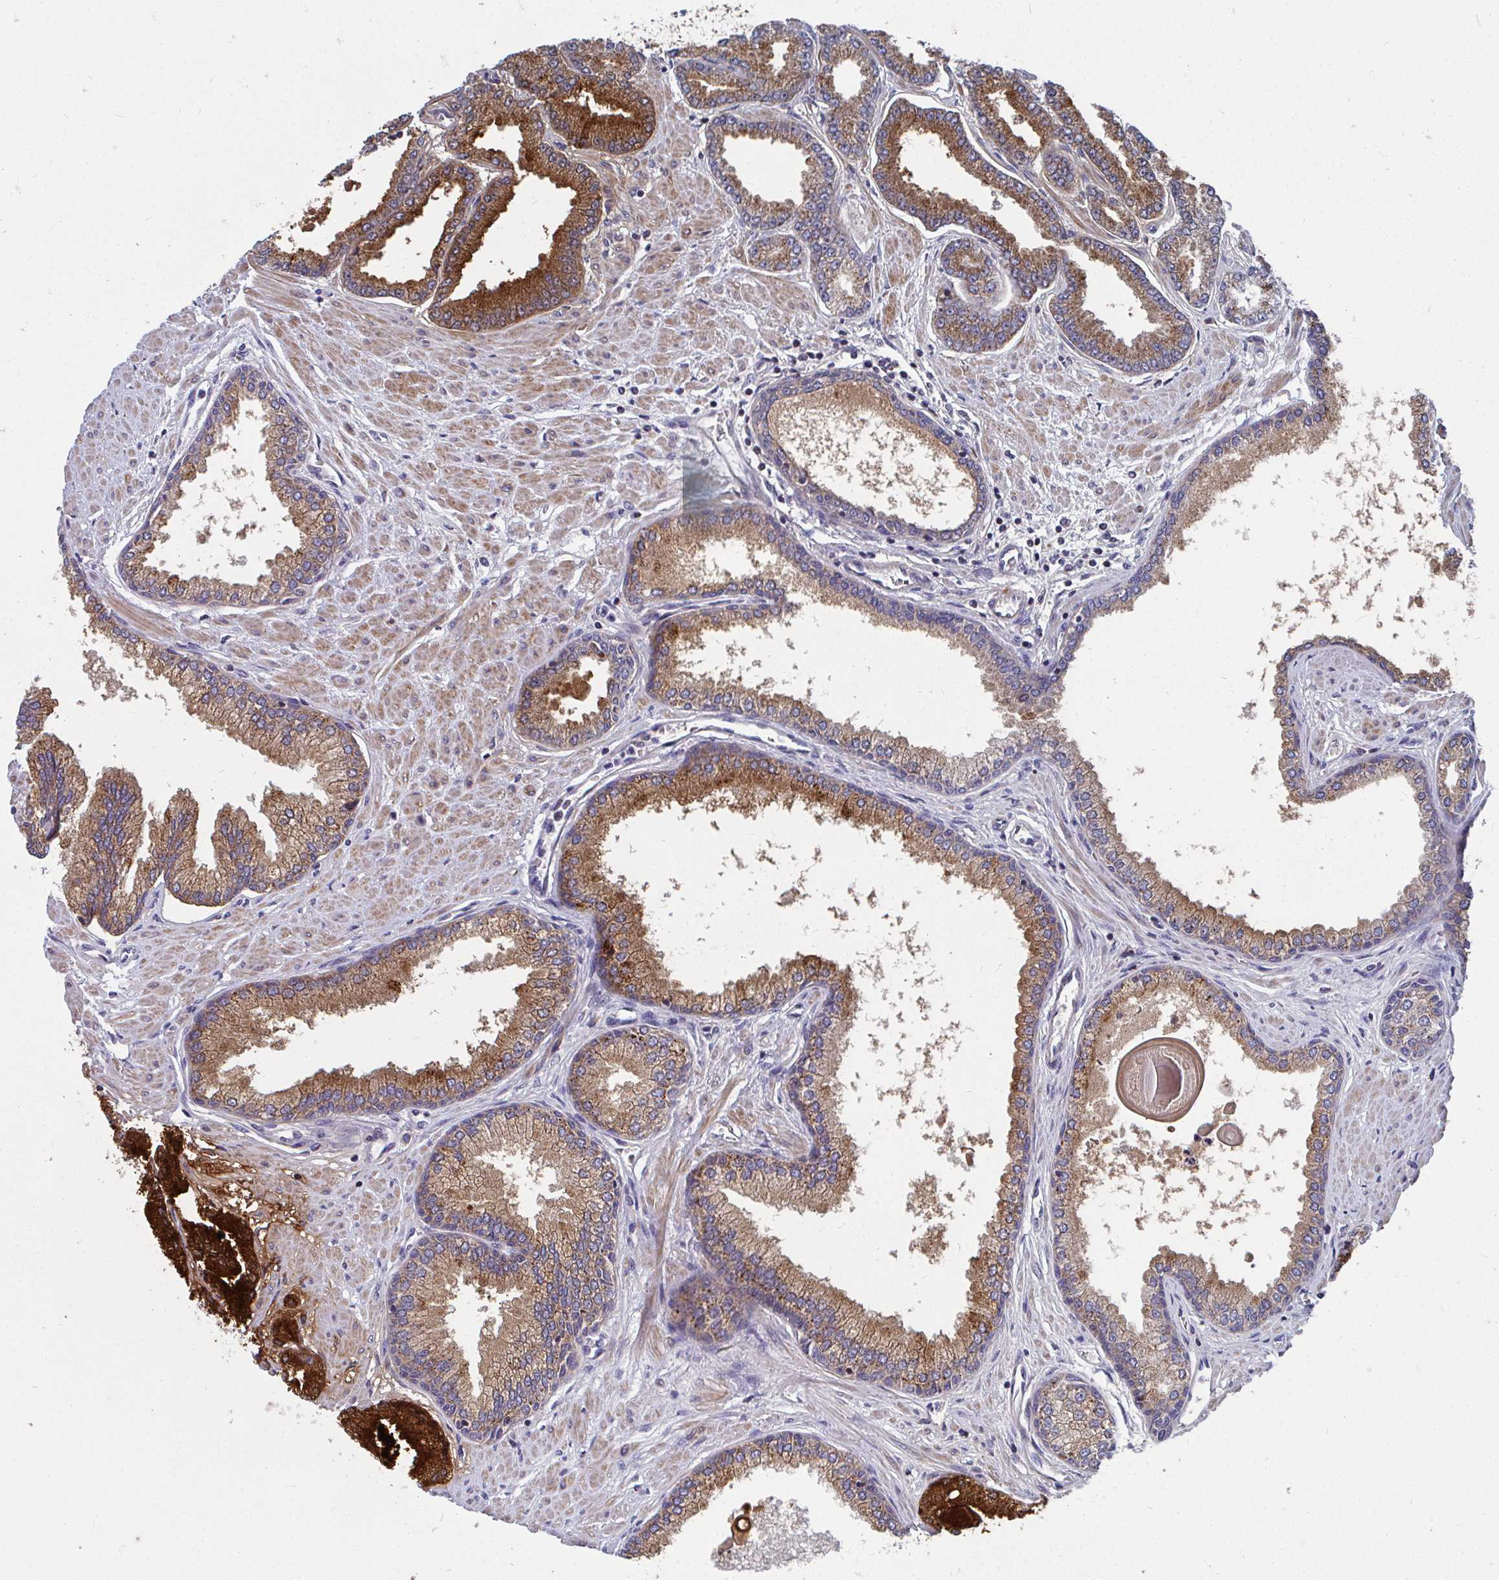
{"staining": {"intensity": "strong", "quantity": ">75%", "location": "cytoplasmic/membranous"}, "tissue": "prostate cancer", "cell_type": "Tumor cells", "image_type": "cancer", "snomed": [{"axis": "morphology", "description": "Adenocarcinoma, Low grade"}, {"axis": "topography", "description": "Prostate"}], "caption": "Brown immunohistochemical staining in human prostate low-grade adenocarcinoma displays strong cytoplasmic/membranous expression in approximately >75% of tumor cells. Nuclei are stained in blue.", "gene": "PEX3", "patient": {"sex": "male", "age": 67}}